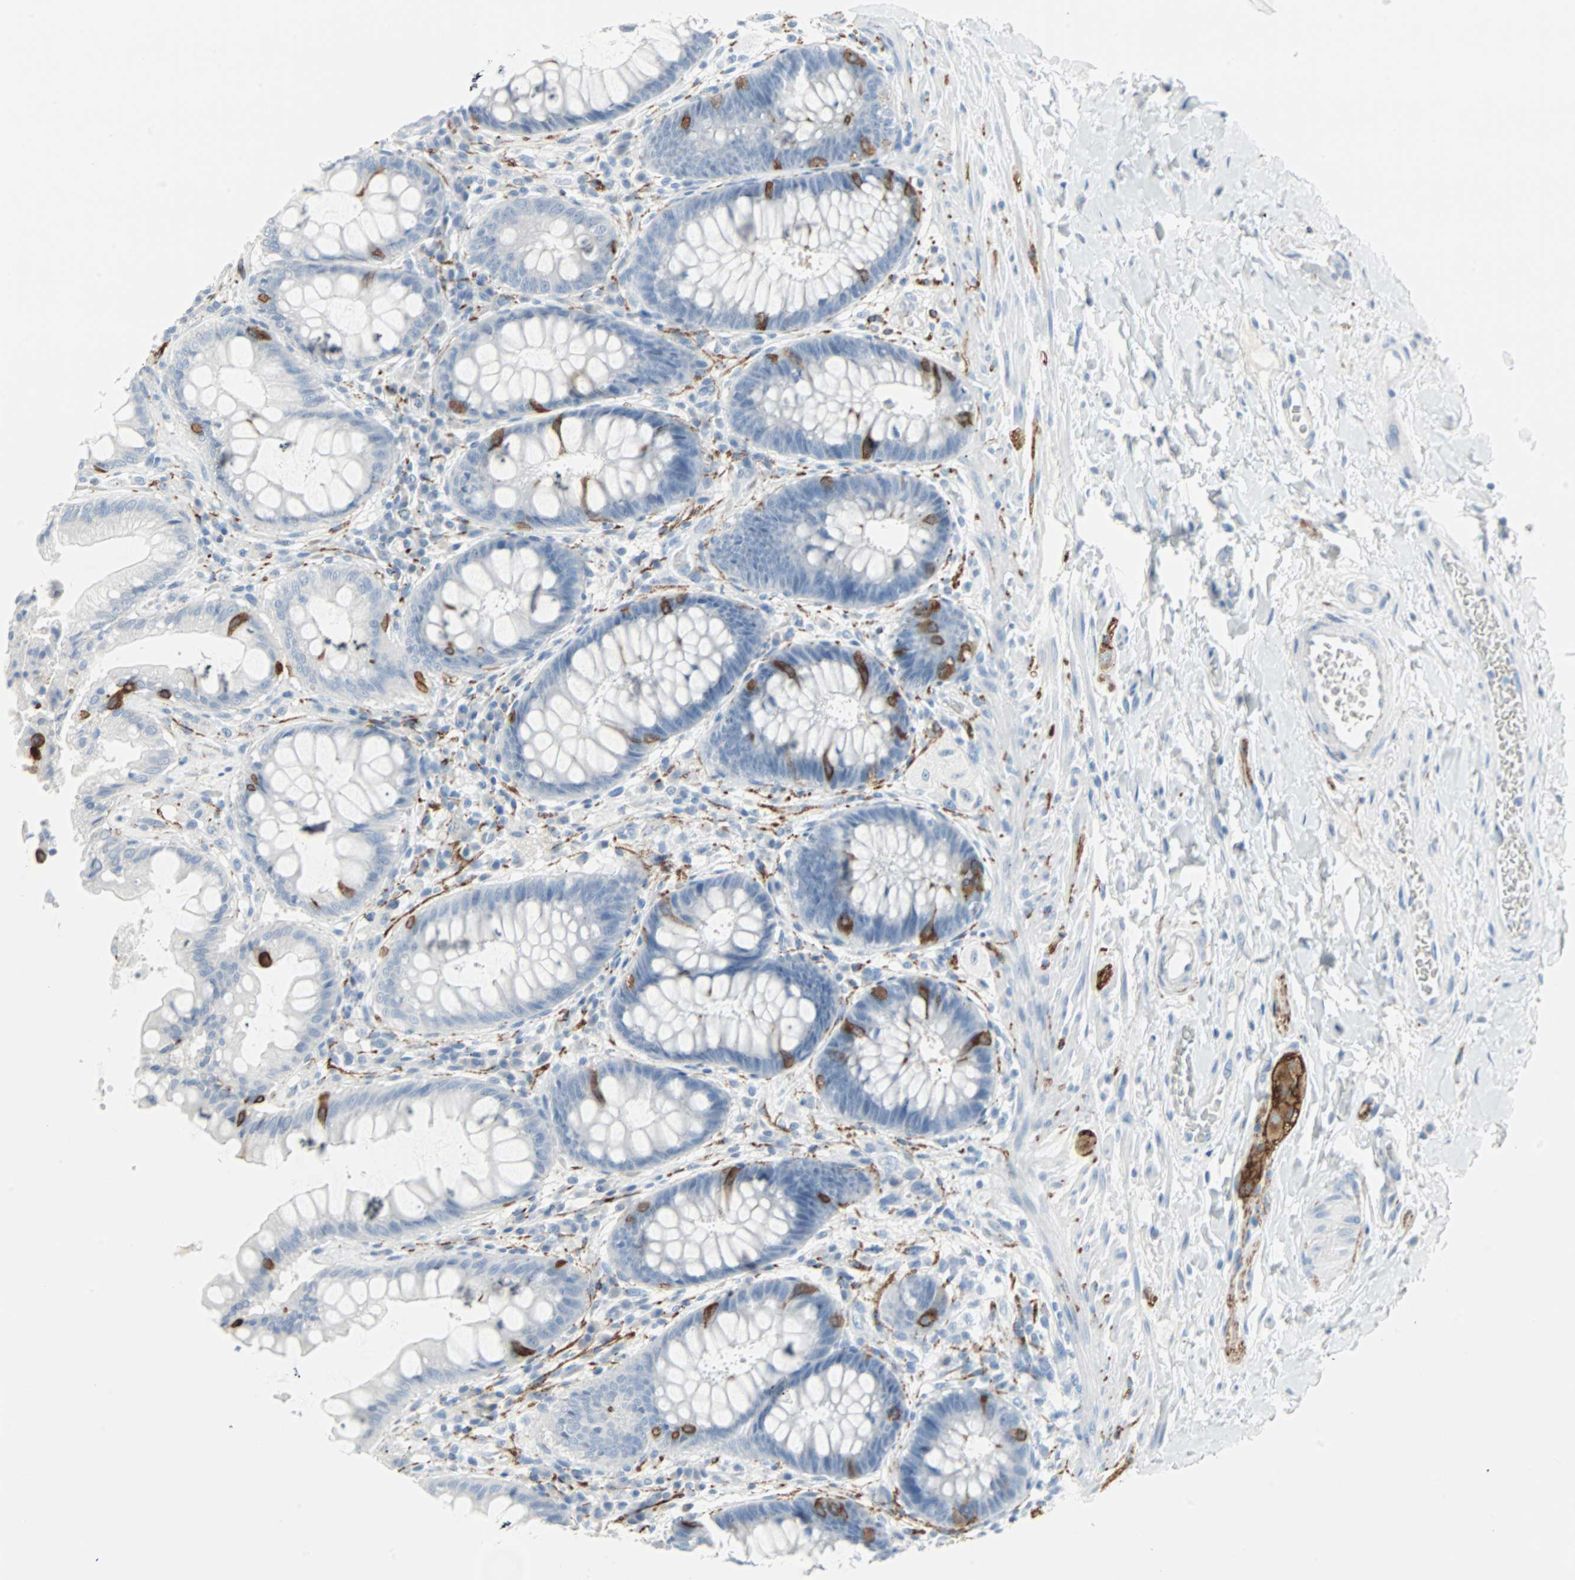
{"staining": {"intensity": "strong", "quantity": "<25%", "location": "cytoplasmic/membranous"}, "tissue": "rectum", "cell_type": "Glandular cells", "image_type": "normal", "snomed": [{"axis": "morphology", "description": "Normal tissue, NOS"}, {"axis": "topography", "description": "Rectum"}], "caption": "Immunohistochemical staining of benign human rectum shows <25% levels of strong cytoplasmic/membranous protein staining in approximately <25% of glandular cells. The protein of interest is stained brown, and the nuclei are stained in blue (DAB (3,3'-diaminobenzidine) IHC with brightfield microscopy, high magnification).", "gene": "STX1A", "patient": {"sex": "female", "age": 46}}